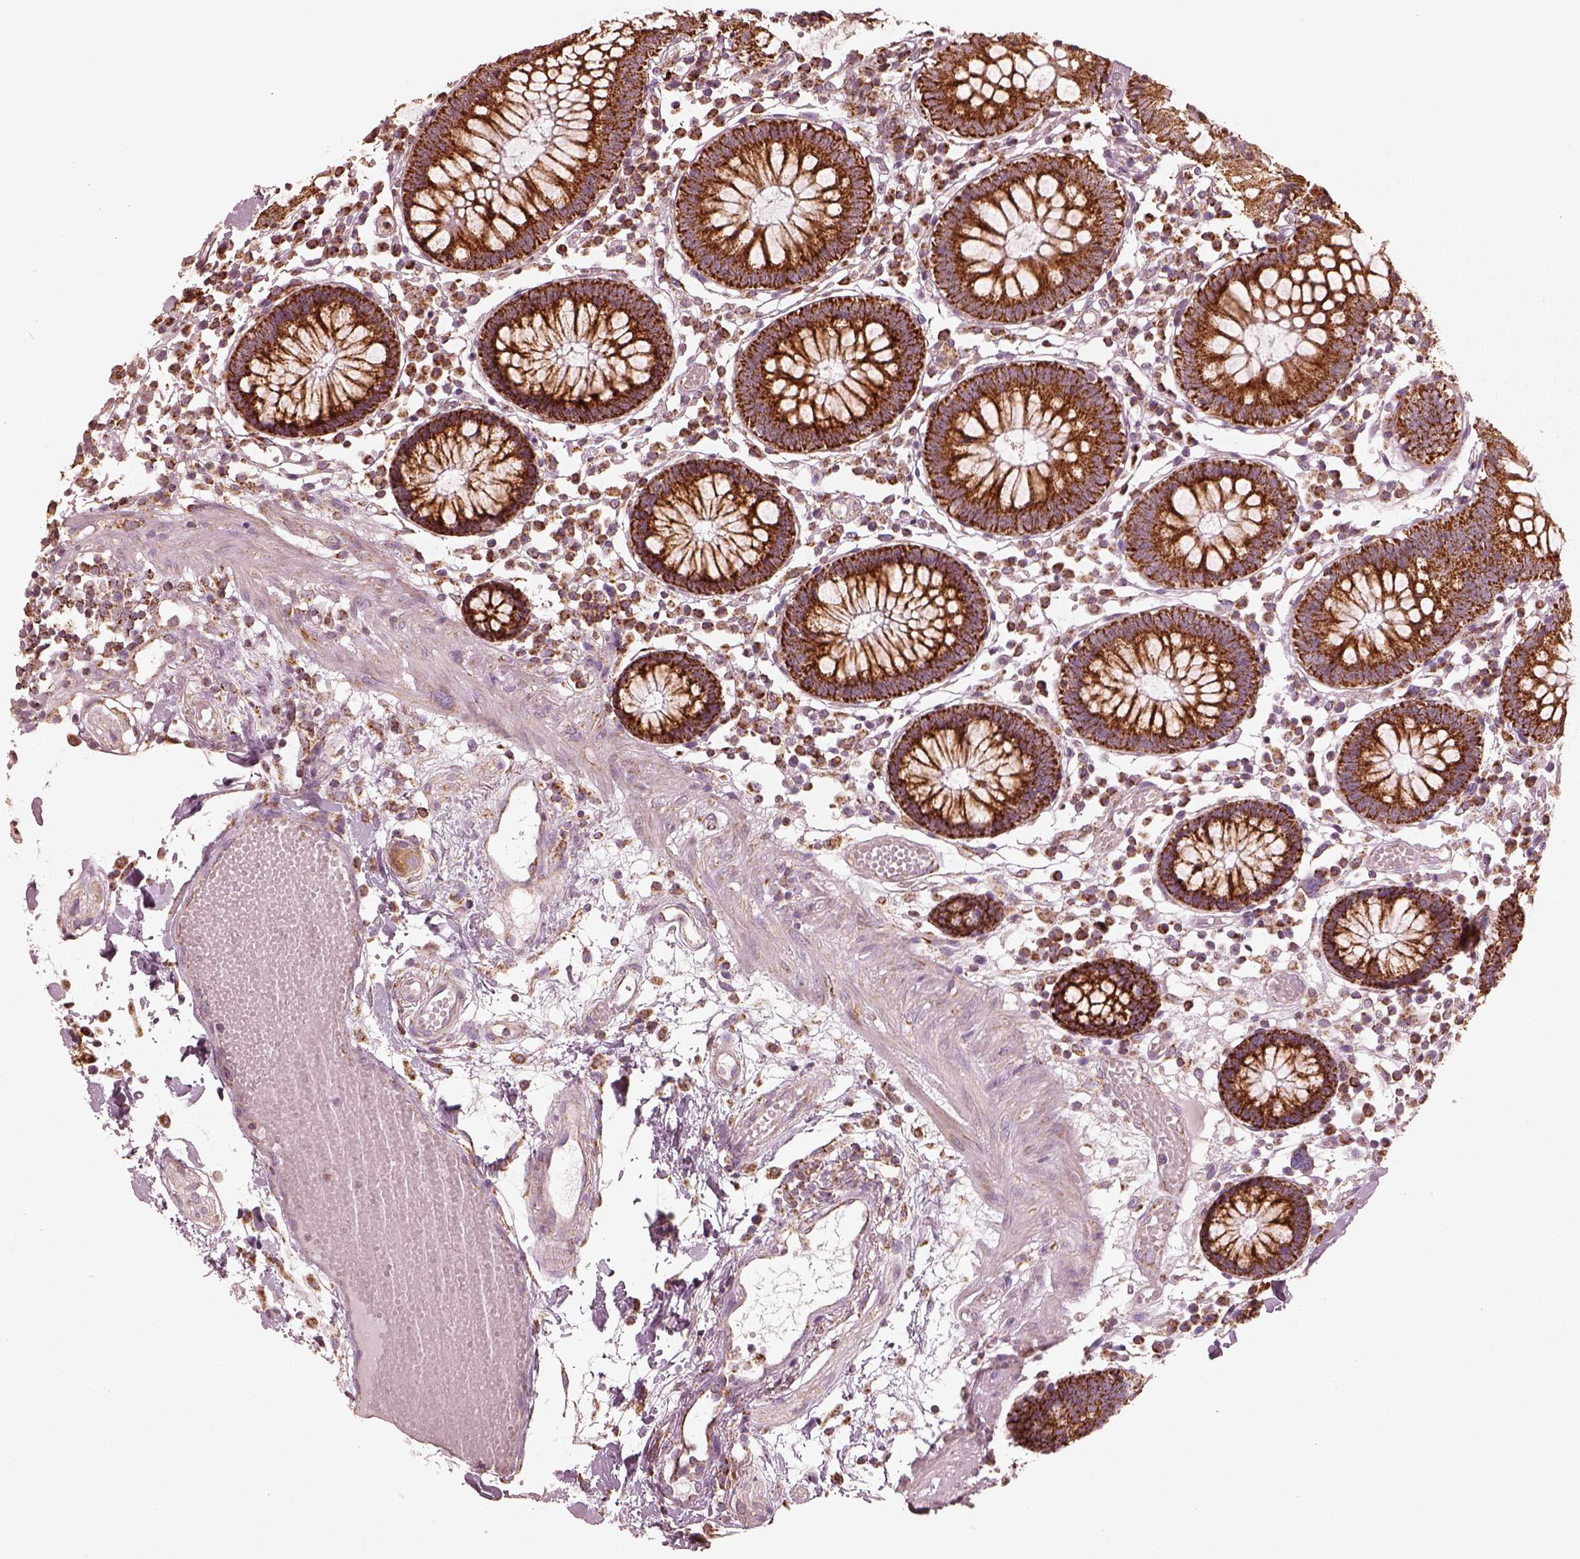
{"staining": {"intensity": "moderate", "quantity": ">75%", "location": "cytoplasmic/membranous"}, "tissue": "colon", "cell_type": "Endothelial cells", "image_type": "normal", "snomed": [{"axis": "morphology", "description": "Normal tissue, NOS"}, {"axis": "morphology", "description": "Adenocarcinoma, NOS"}, {"axis": "topography", "description": "Colon"}], "caption": "Immunohistochemistry micrograph of normal colon stained for a protein (brown), which exhibits medium levels of moderate cytoplasmic/membranous expression in about >75% of endothelial cells.", "gene": "ENTPD6", "patient": {"sex": "male", "age": 83}}